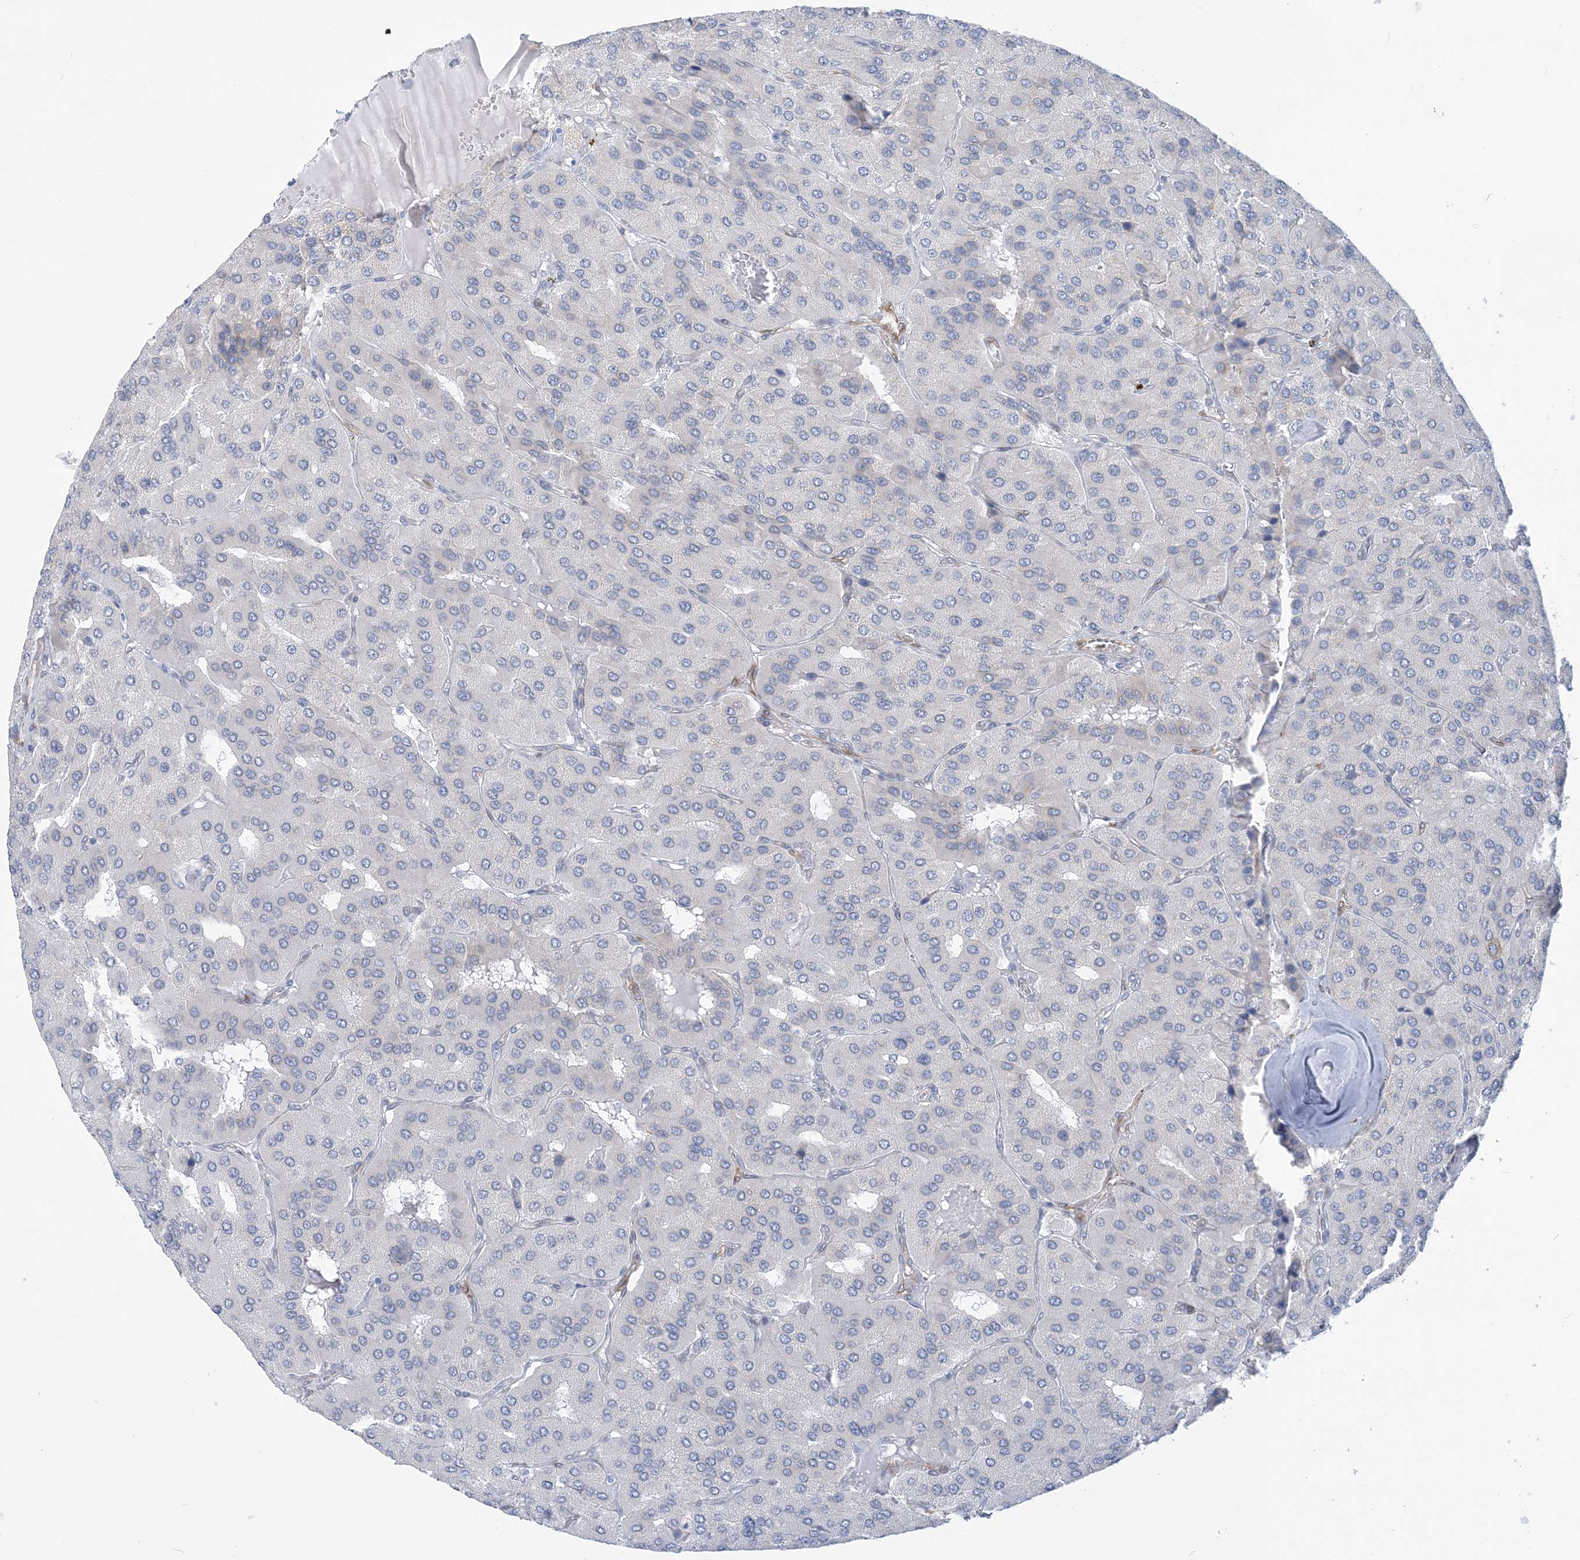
{"staining": {"intensity": "negative", "quantity": "none", "location": "none"}, "tissue": "parathyroid gland", "cell_type": "Glandular cells", "image_type": "normal", "snomed": [{"axis": "morphology", "description": "Normal tissue, NOS"}, {"axis": "morphology", "description": "Adenoma, NOS"}, {"axis": "topography", "description": "Parathyroid gland"}], "caption": "High power microscopy photomicrograph of an immunohistochemistry (IHC) photomicrograph of unremarkable parathyroid gland, revealing no significant staining in glandular cells.", "gene": "PLEKHG4B", "patient": {"sex": "female", "age": 86}}